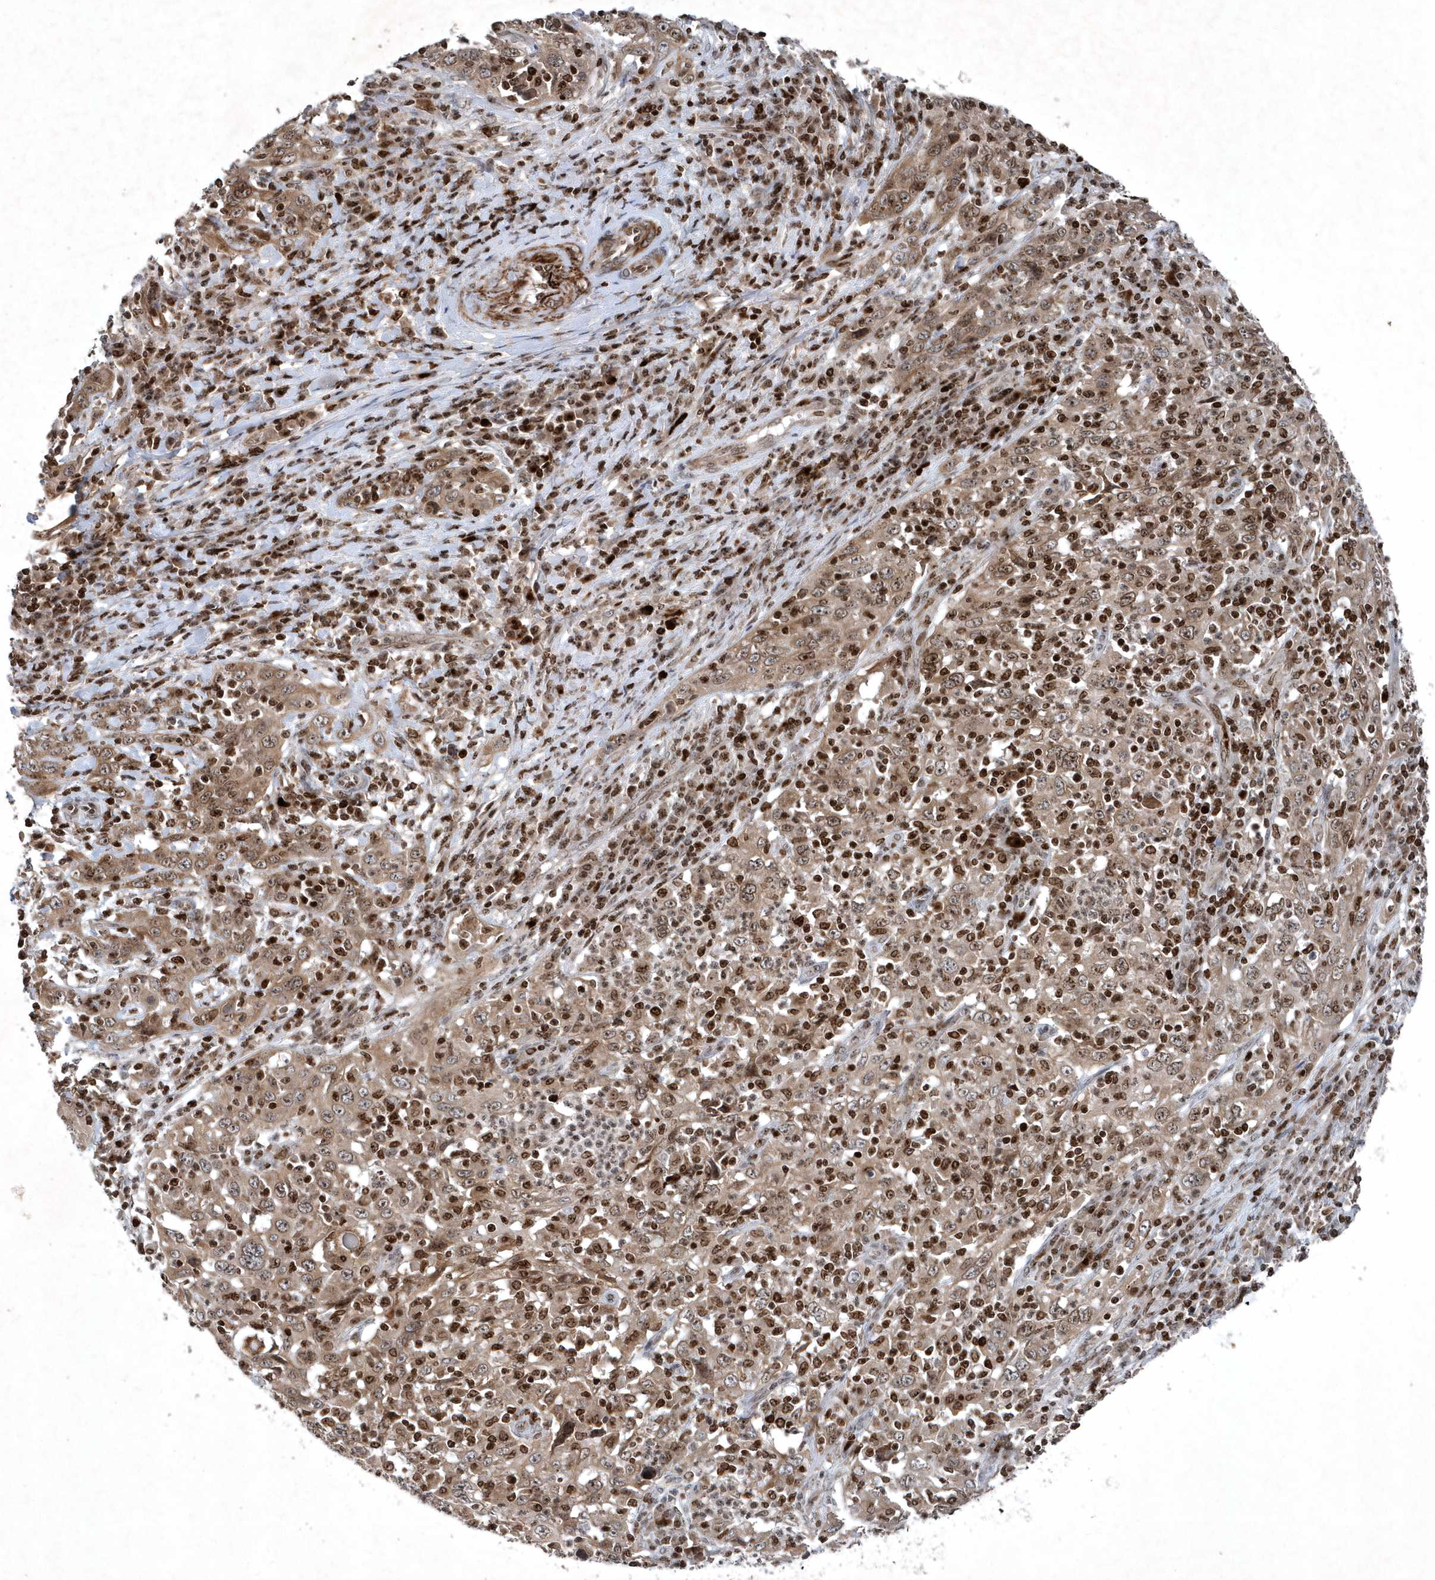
{"staining": {"intensity": "moderate", "quantity": ">75%", "location": "cytoplasmic/membranous,nuclear"}, "tissue": "cervical cancer", "cell_type": "Tumor cells", "image_type": "cancer", "snomed": [{"axis": "morphology", "description": "Squamous cell carcinoma, NOS"}, {"axis": "topography", "description": "Cervix"}], "caption": "Immunohistochemistry histopathology image of neoplastic tissue: cervical squamous cell carcinoma stained using IHC demonstrates medium levels of moderate protein expression localized specifically in the cytoplasmic/membranous and nuclear of tumor cells, appearing as a cytoplasmic/membranous and nuclear brown color.", "gene": "QTRT2", "patient": {"sex": "female", "age": 46}}